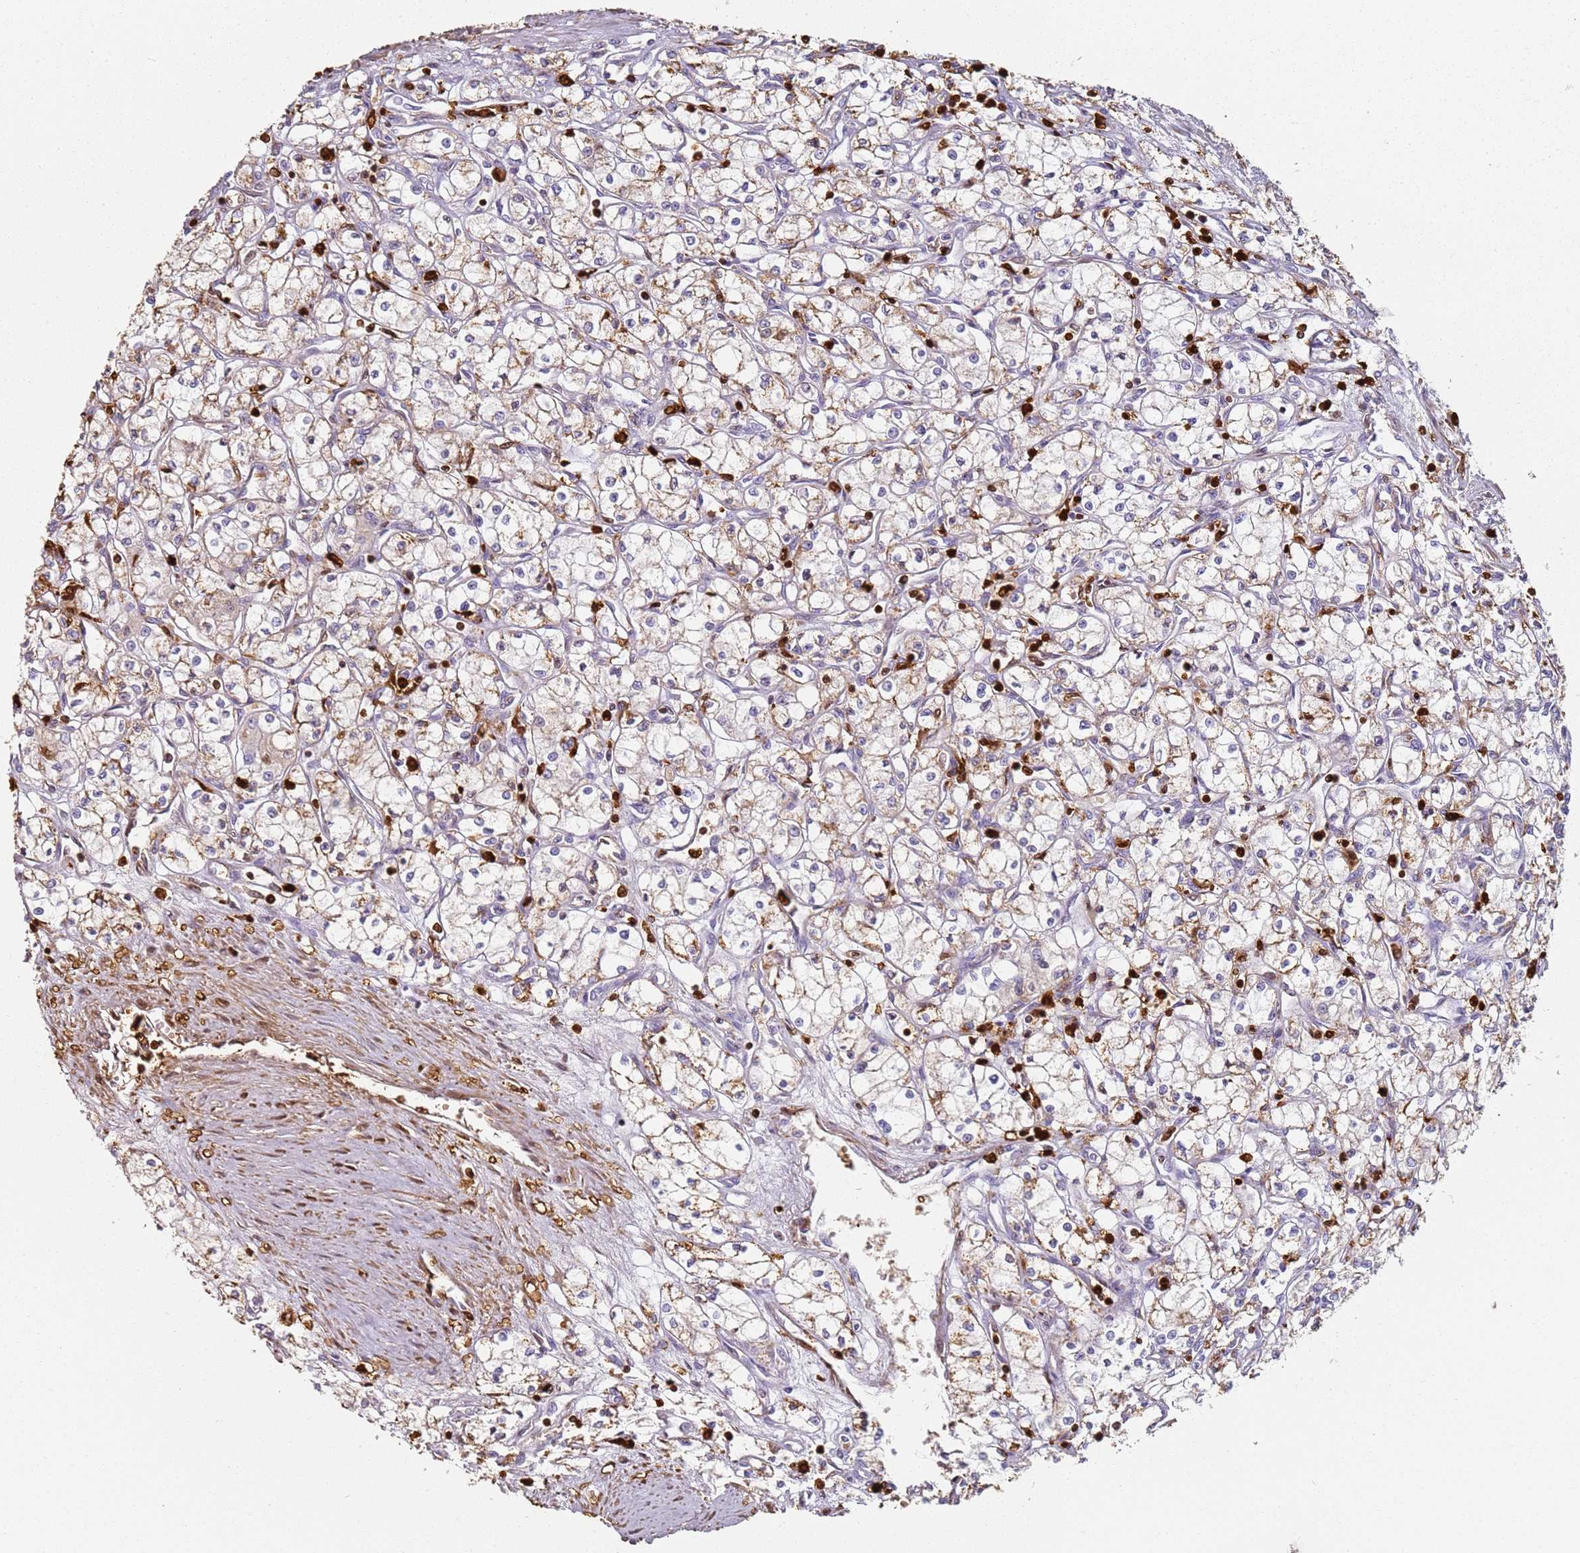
{"staining": {"intensity": "negative", "quantity": "none", "location": "none"}, "tissue": "renal cancer", "cell_type": "Tumor cells", "image_type": "cancer", "snomed": [{"axis": "morphology", "description": "Adenocarcinoma, NOS"}, {"axis": "topography", "description": "Kidney"}], "caption": "A high-resolution histopathology image shows immunohistochemistry (IHC) staining of renal cancer (adenocarcinoma), which demonstrates no significant staining in tumor cells.", "gene": "S100A4", "patient": {"sex": "male", "age": 59}}